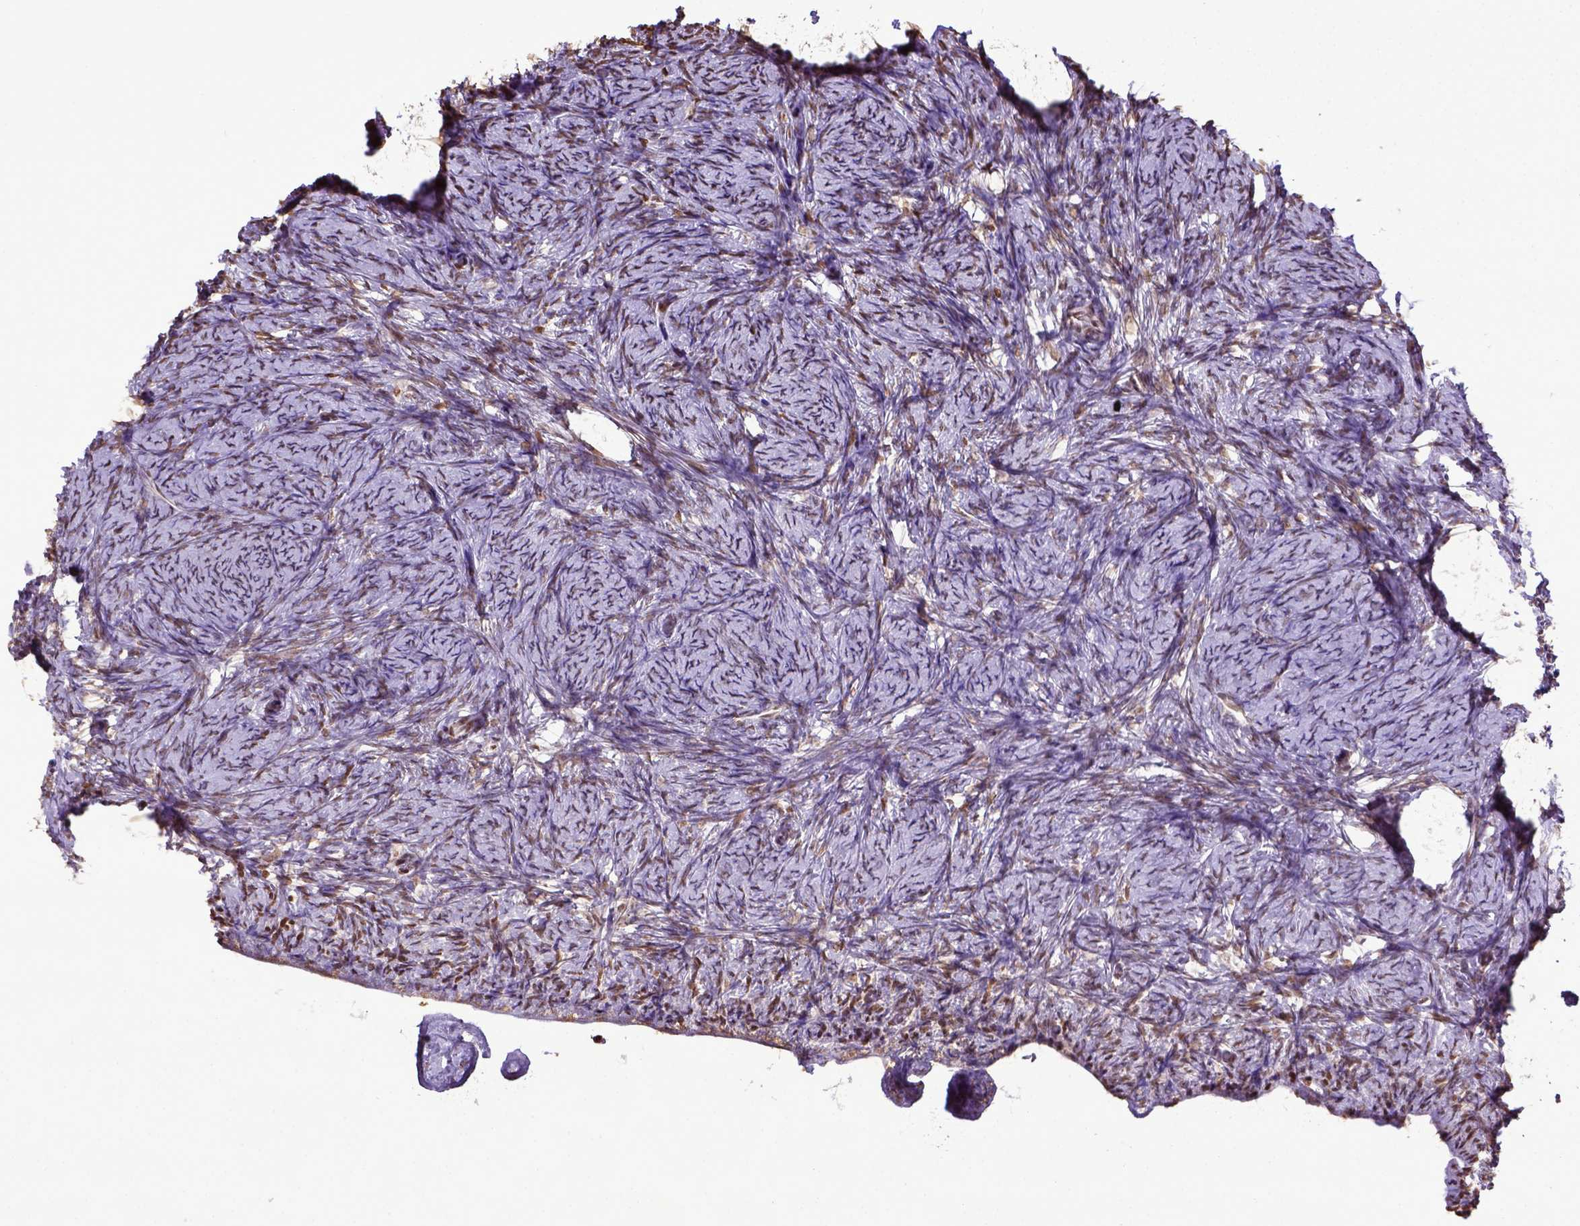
{"staining": {"intensity": "moderate", "quantity": "25%-75%", "location": "nuclear"}, "tissue": "ovary", "cell_type": "Ovarian stroma cells", "image_type": "normal", "snomed": [{"axis": "morphology", "description": "Normal tissue, NOS"}, {"axis": "topography", "description": "Ovary"}], "caption": "Immunohistochemical staining of benign human ovary exhibits moderate nuclear protein positivity in about 25%-75% of ovarian stroma cells.", "gene": "ZNF75D", "patient": {"sex": "female", "age": 34}}